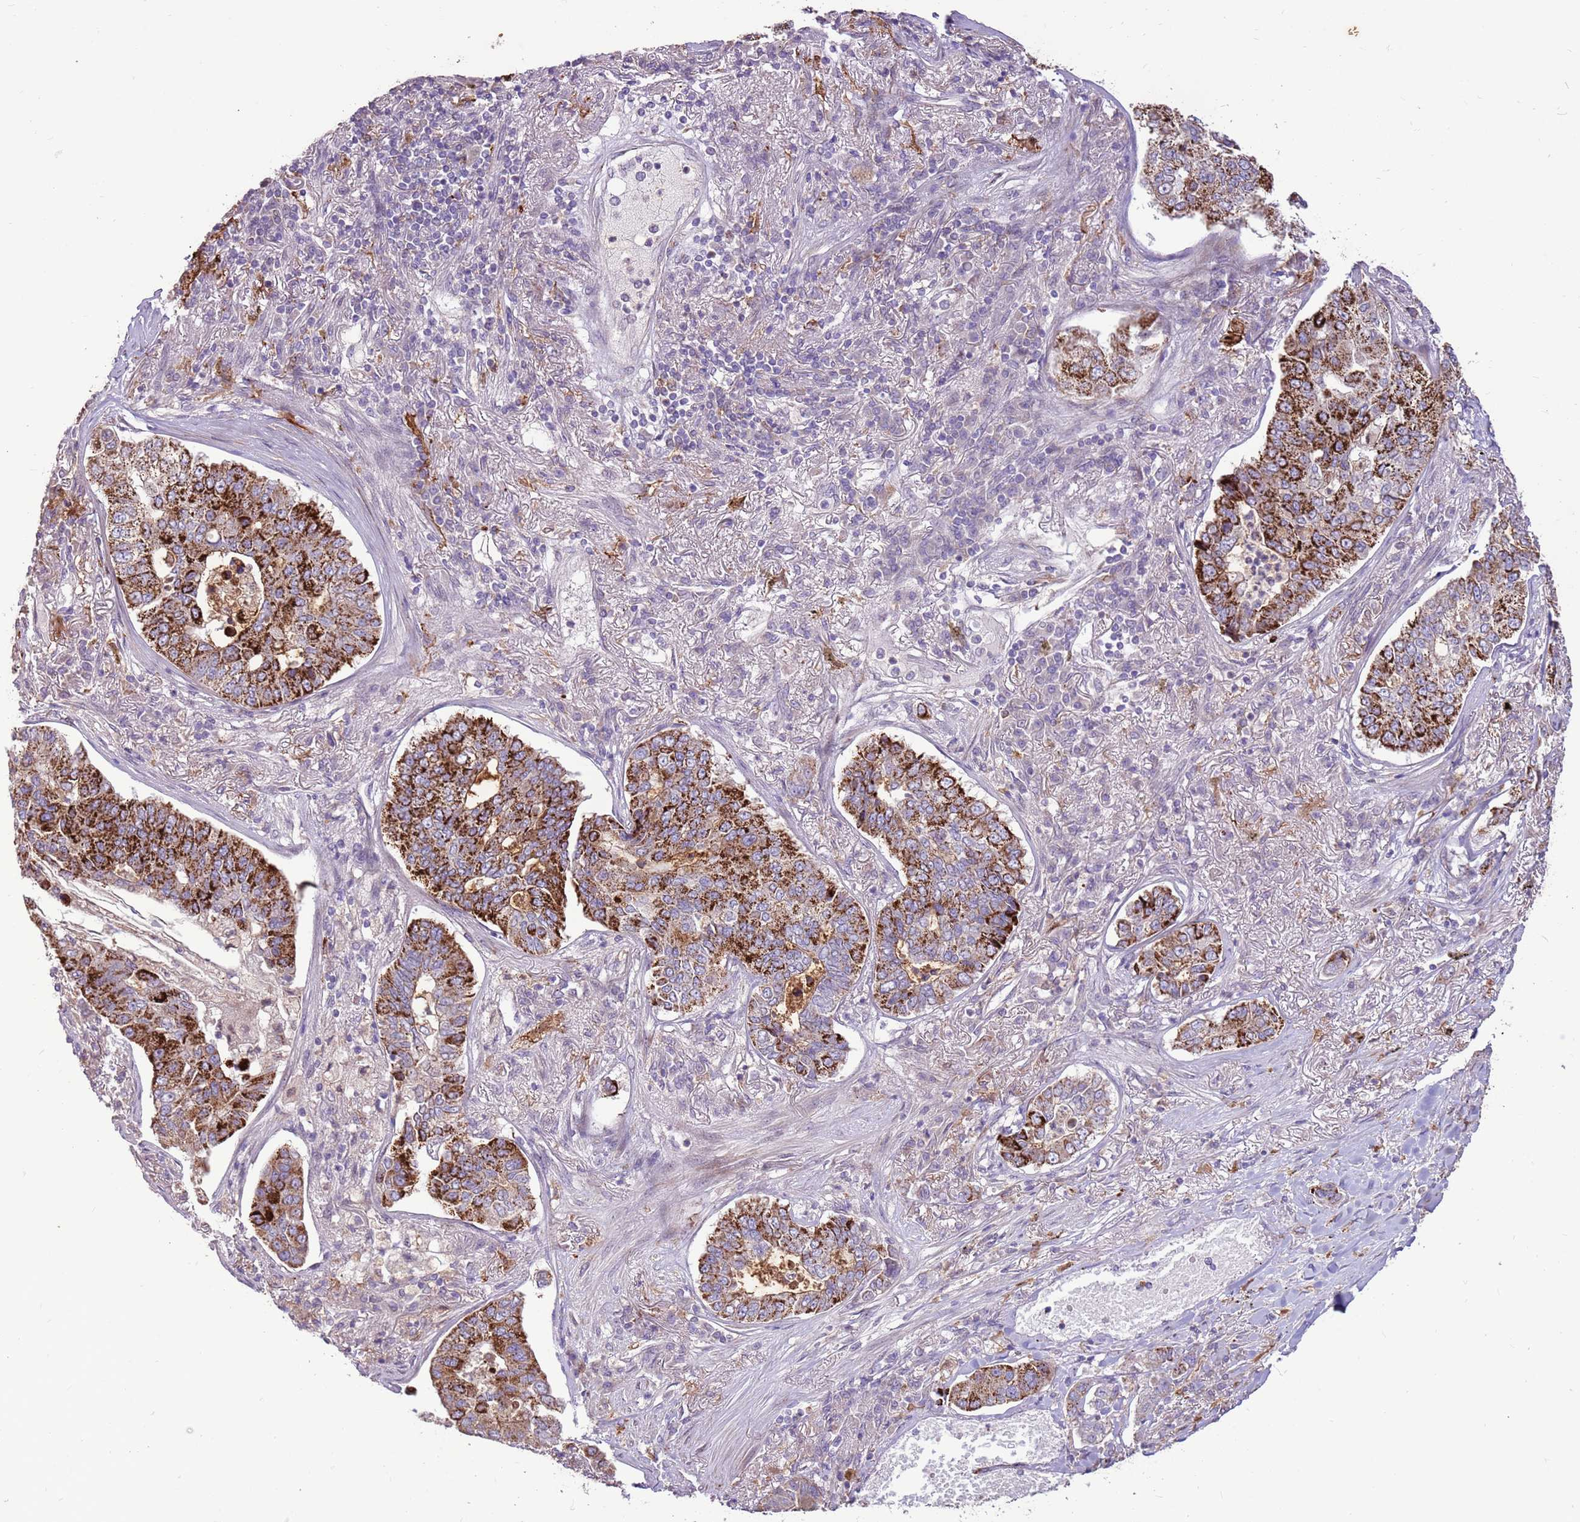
{"staining": {"intensity": "strong", "quantity": "25%-75%", "location": "cytoplasmic/membranous"}, "tissue": "lung cancer", "cell_type": "Tumor cells", "image_type": "cancer", "snomed": [{"axis": "morphology", "description": "Adenocarcinoma, NOS"}, {"axis": "topography", "description": "Lung"}], "caption": "Immunohistochemistry histopathology image of neoplastic tissue: human lung cancer (adenocarcinoma) stained using immunohistochemistry shows high levels of strong protein expression localized specifically in the cytoplasmic/membranous of tumor cells, appearing as a cytoplasmic/membranous brown color.", "gene": "LGI4", "patient": {"sex": "male", "age": 49}}